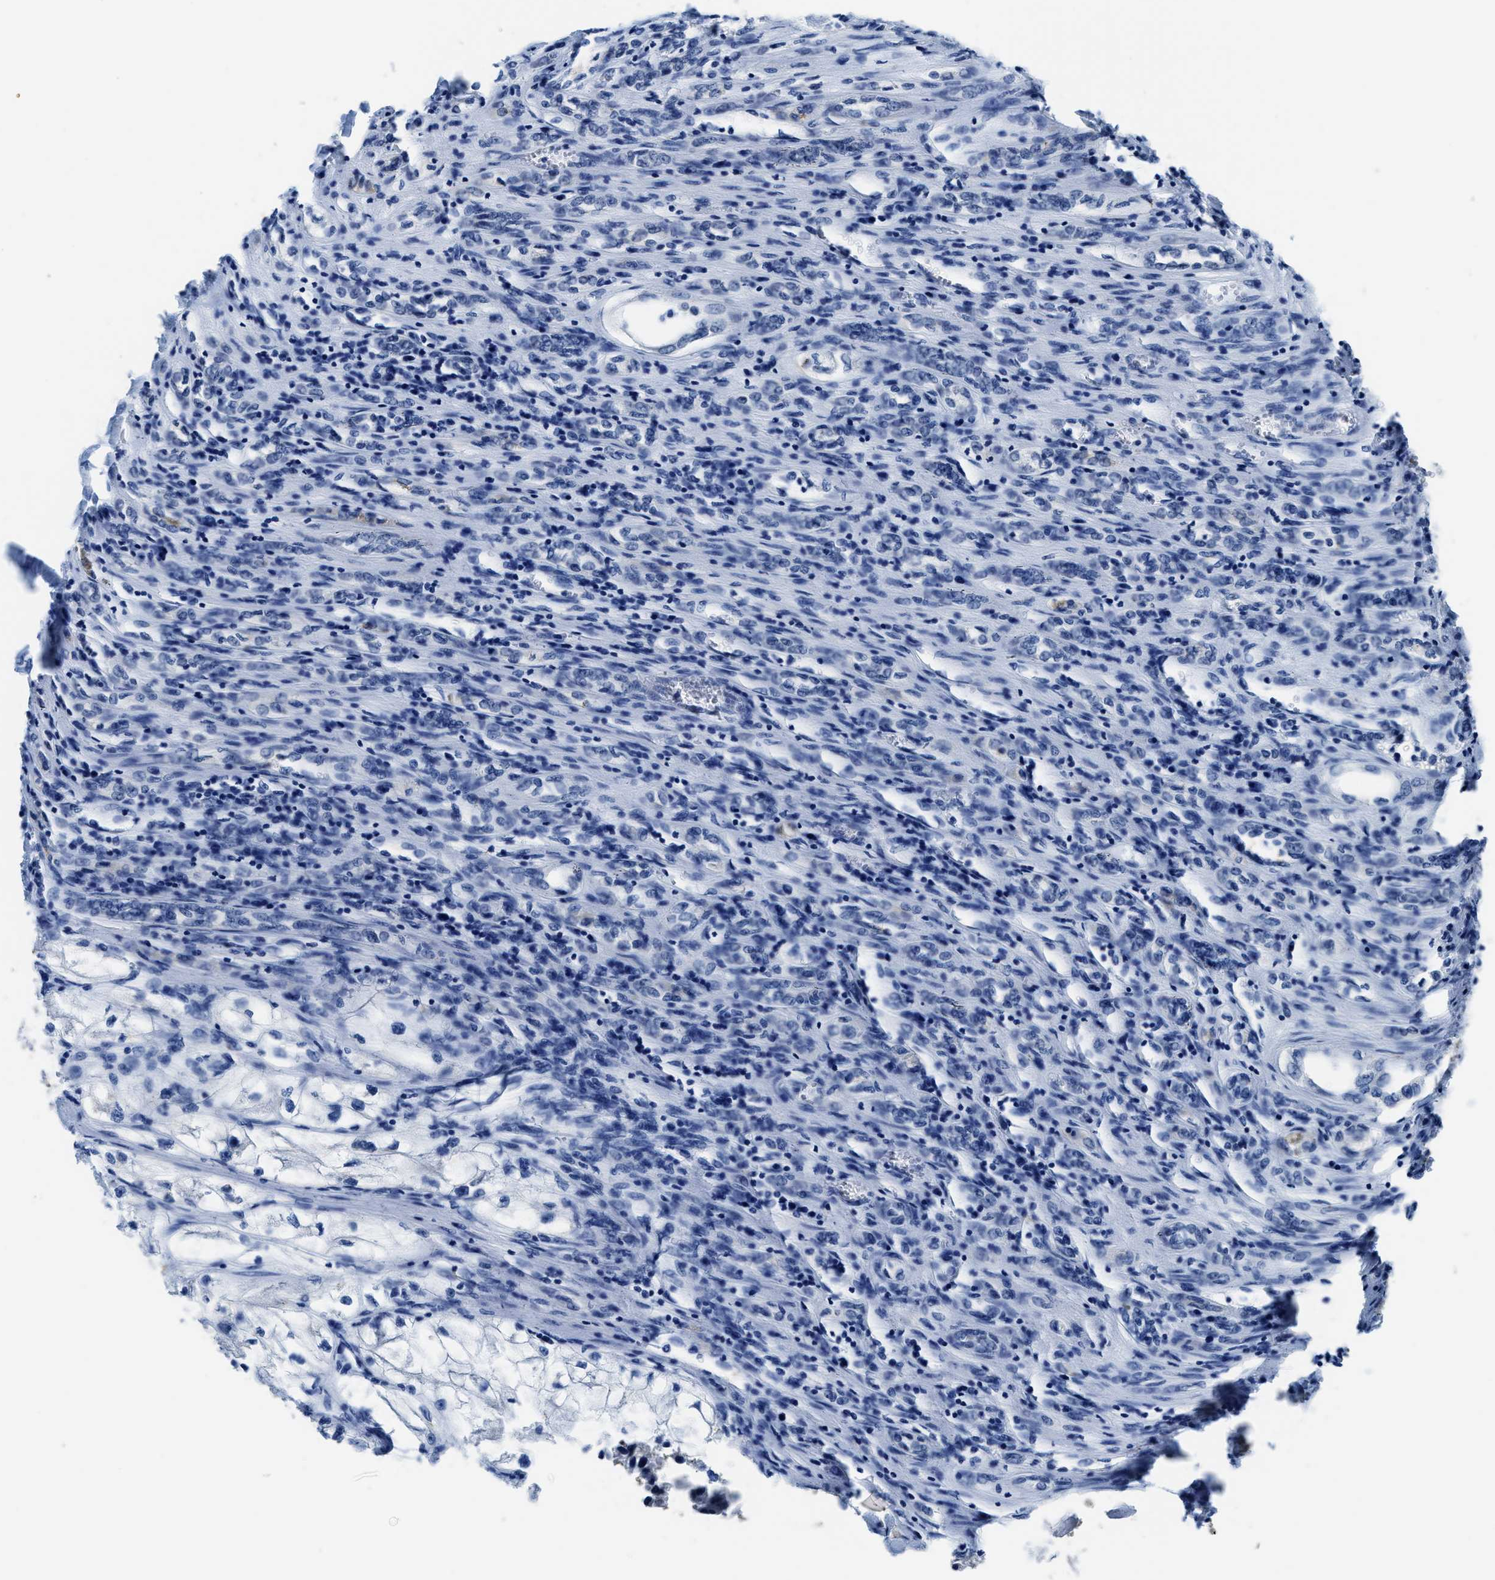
{"staining": {"intensity": "negative", "quantity": "none", "location": "none"}, "tissue": "renal cancer", "cell_type": "Tumor cells", "image_type": "cancer", "snomed": [{"axis": "morphology", "description": "Adenocarcinoma, NOS"}, {"axis": "topography", "description": "Kidney"}], "caption": "Immunohistochemistry micrograph of human adenocarcinoma (renal) stained for a protein (brown), which displays no expression in tumor cells.", "gene": "ASZ1", "patient": {"sex": "female", "age": 70}}